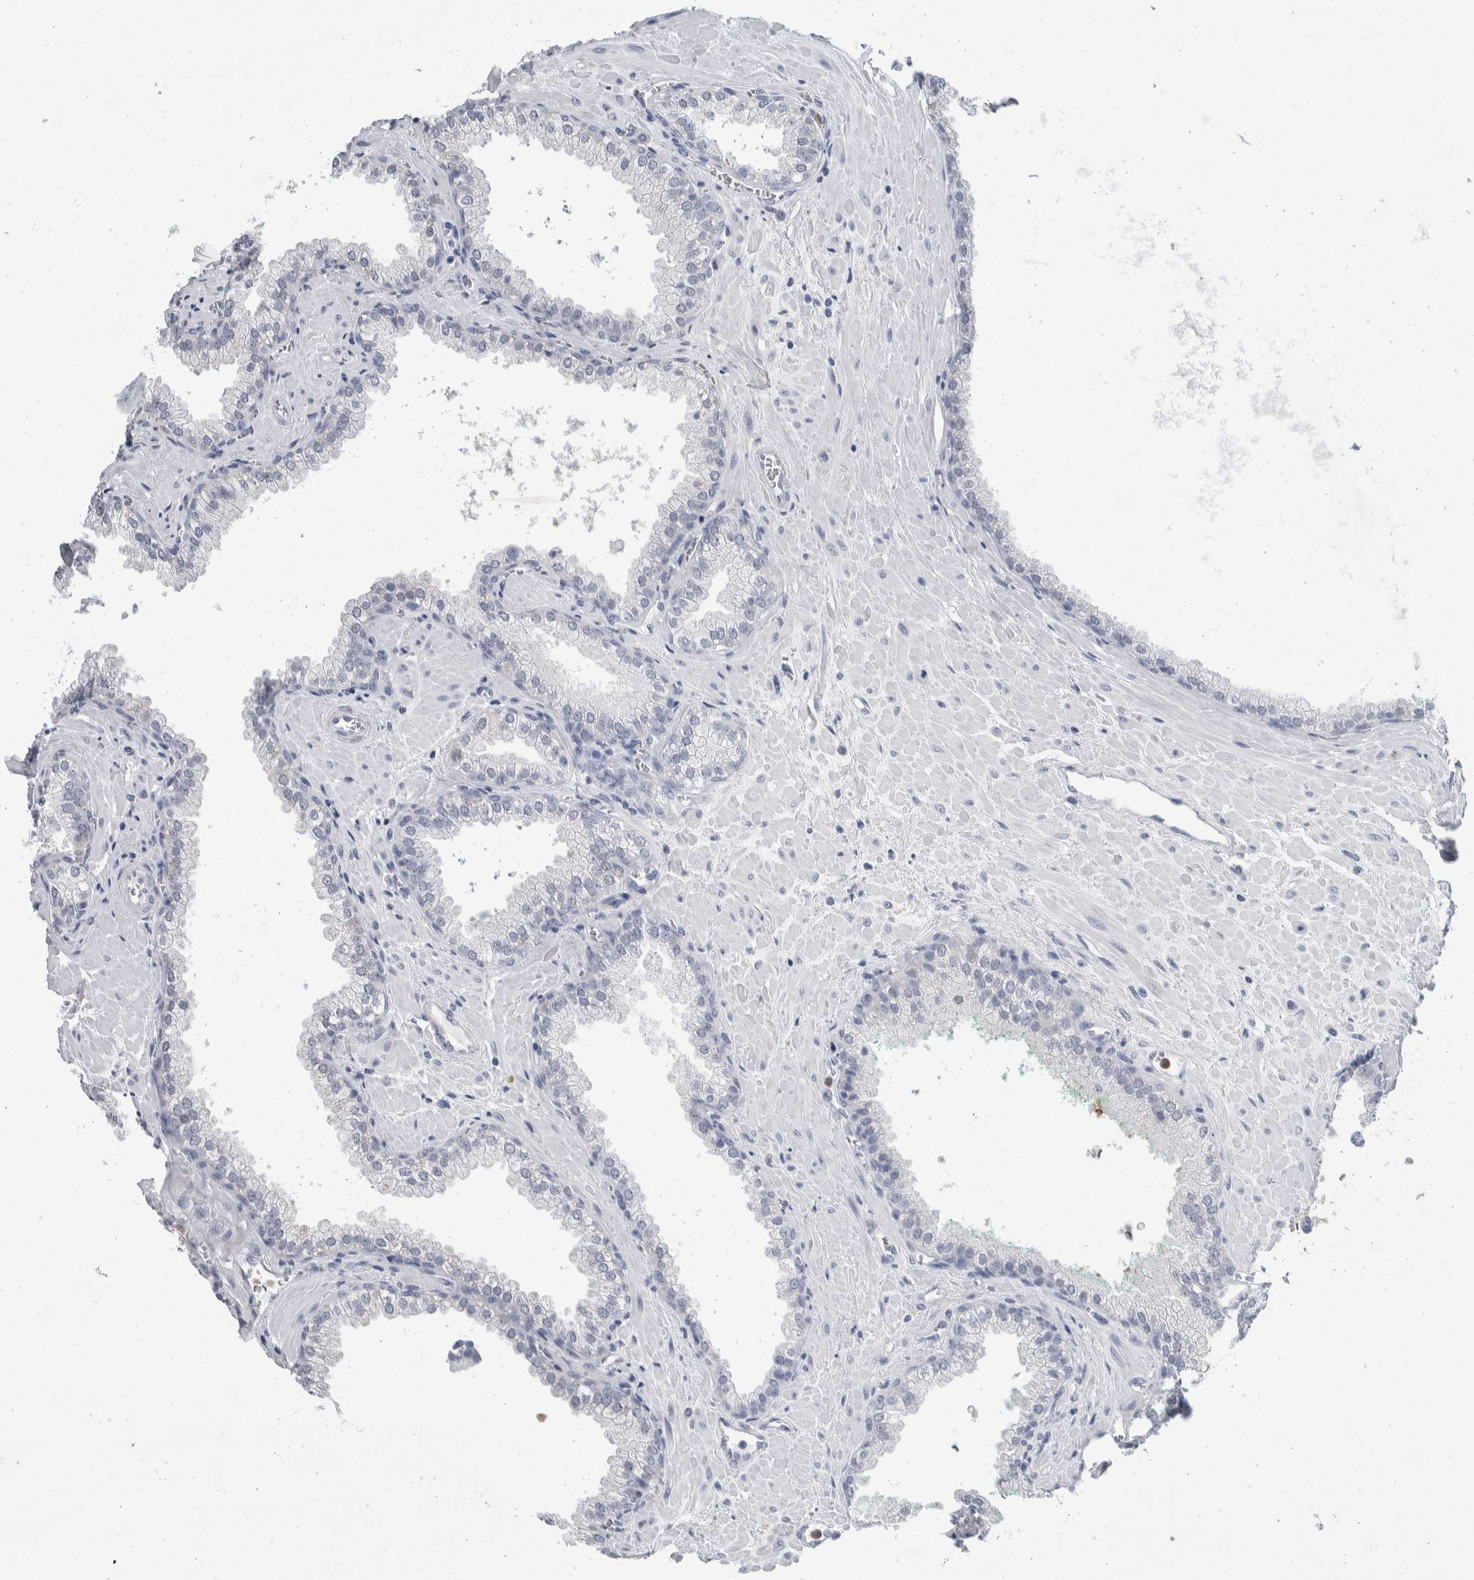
{"staining": {"intensity": "negative", "quantity": "none", "location": "none"}, "tissue": "prostate cancer", "cell_type": "Tumor cells", "image_type": "cancer", "snomed": [{"axis": "morphology", "description": "Adenocarcinoma, Low grade"}, {"axis": "topography", "description": "Prostate"}], "caption": "An image of human prostate cancer is negative for staining in tumor cells.", "gene": "LURAP1L", "patient": {"sex": "male", "age": 71}}